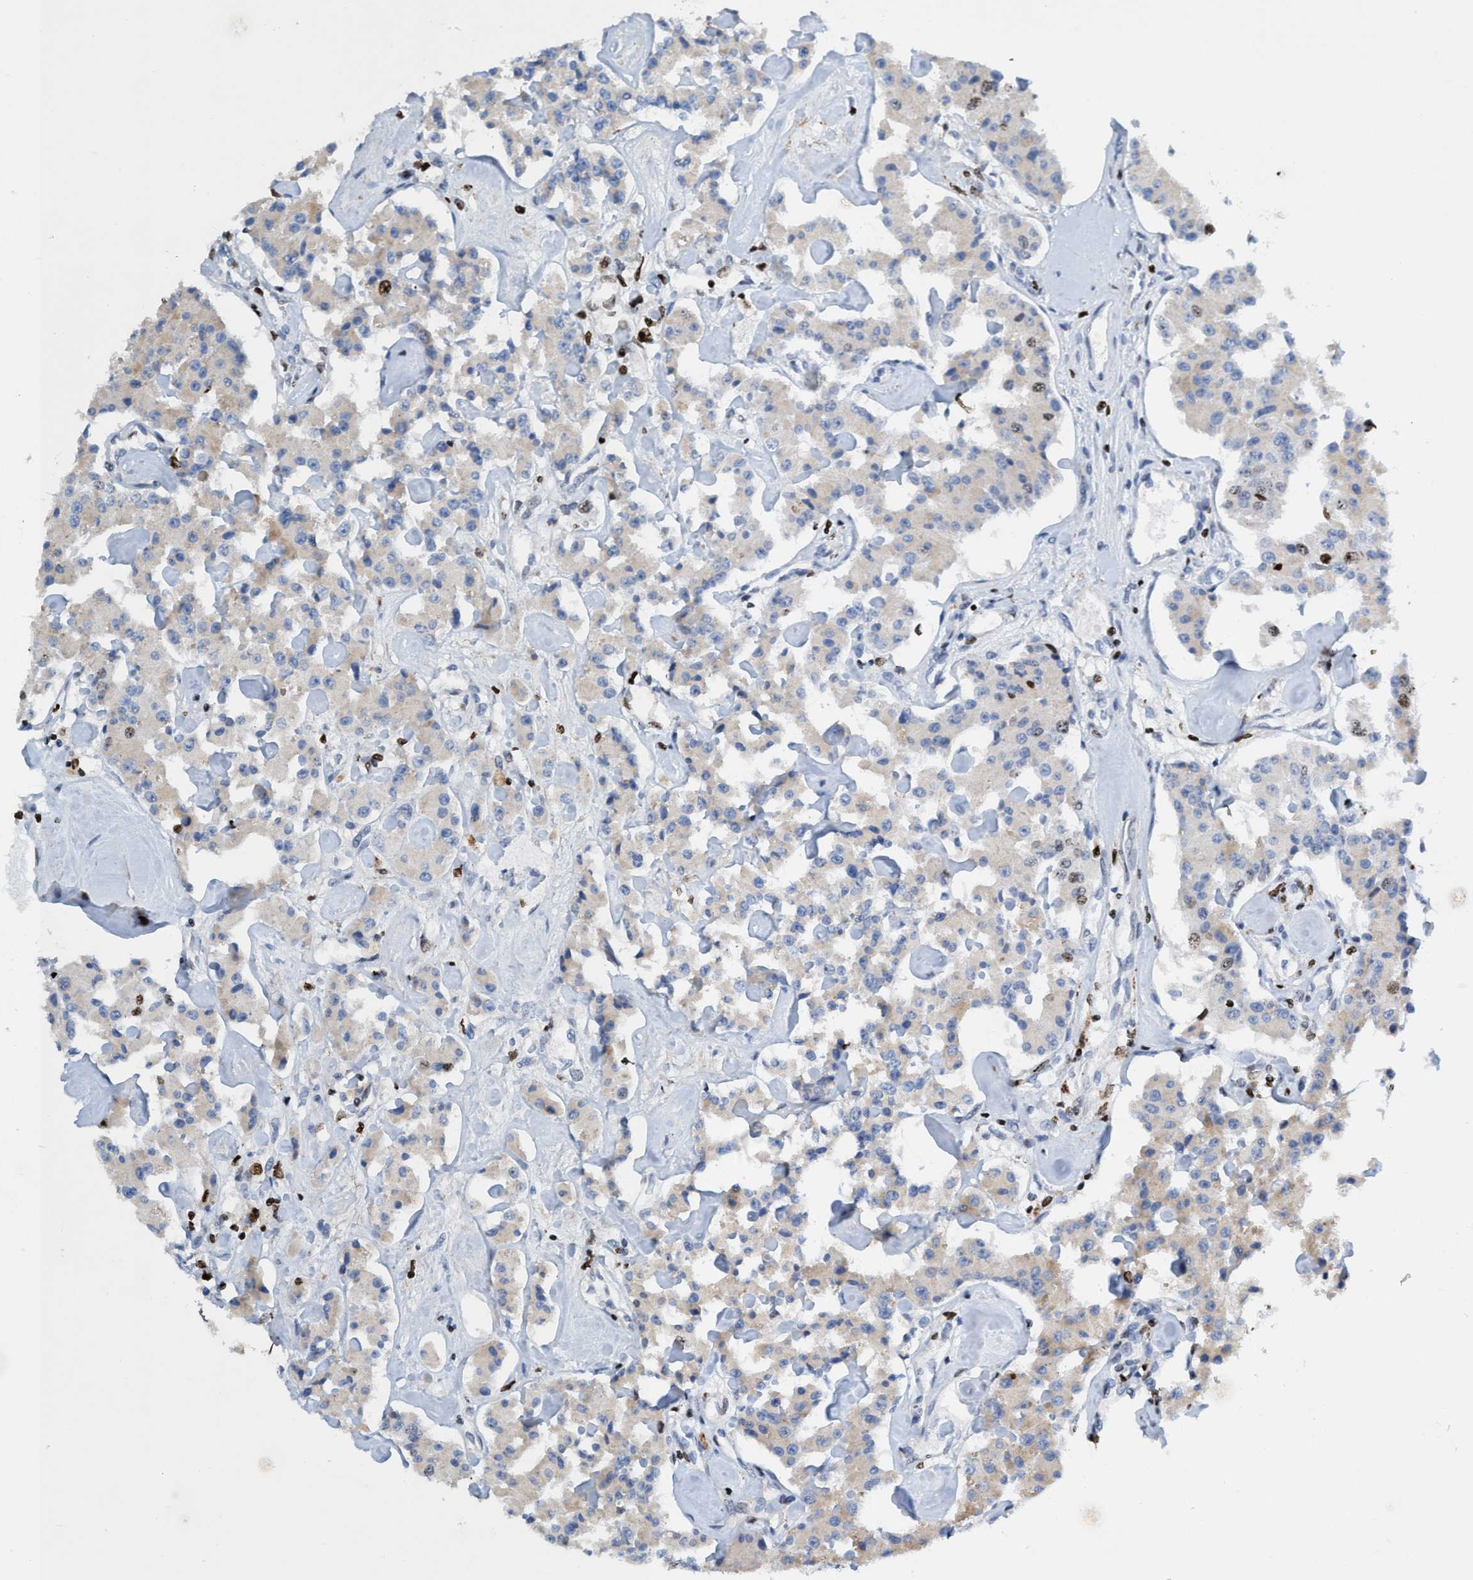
{"staining": {"intensity": "weak", "quantity": ">75%", "location": "cytoplasmic/membranous"}, "tissue": "carcinoid", "cell_type": "Tumor cells", "image_type": "cancer", "snomed": [{"axis": "morphology", "description": "Carcinoid, malignant, NOS"}, {"axis": "topography", "description": "Pancreas"}], "caption": "This histopathology image demonstrates immunohistochemistry (IHC) staining of carcinoid, with low weak cytoplasmic/membranous positivity in approximately >75% of tumor cells.", "gene": "CBX2", "patient": {"sex": "male", "age": 41}}